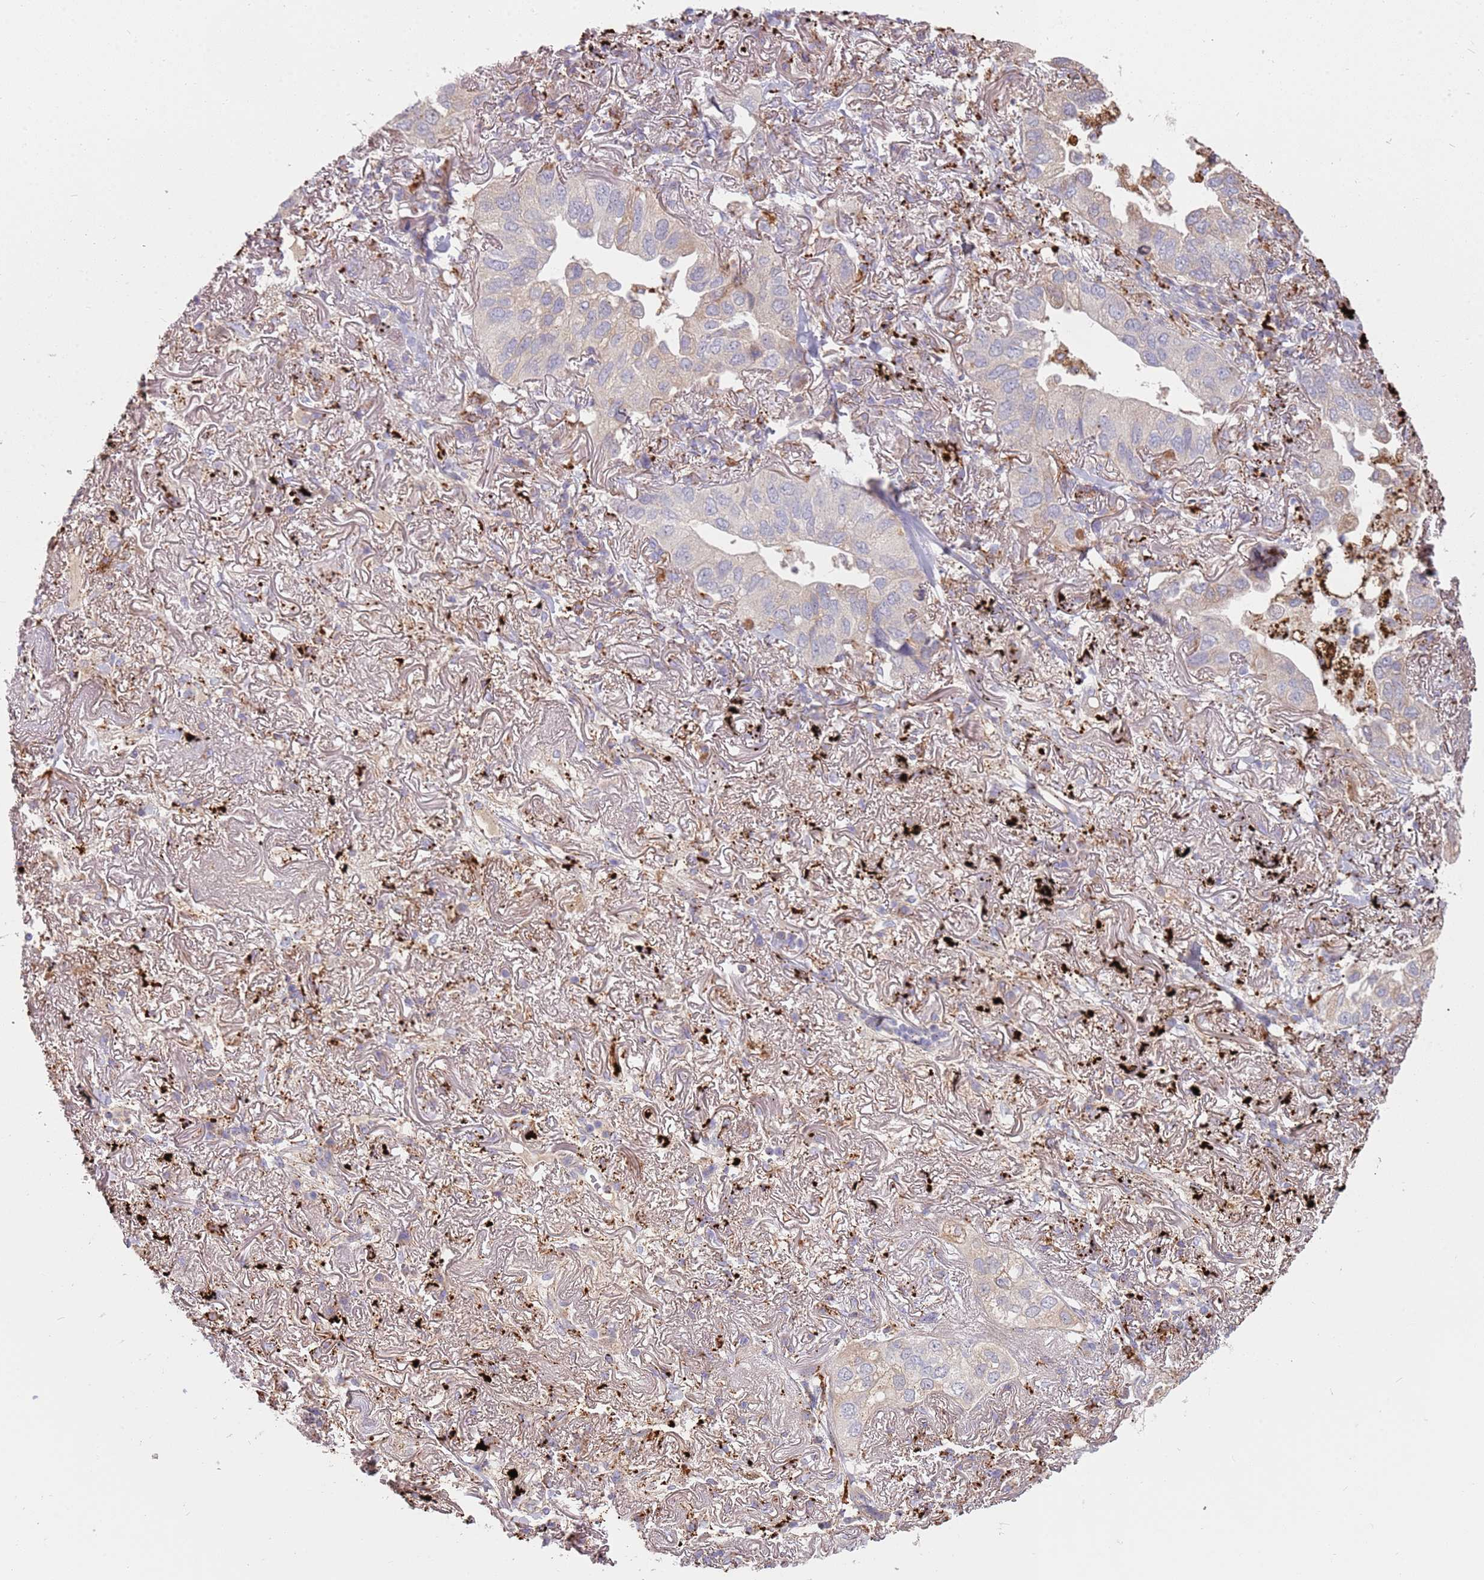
{"staining": {"intensity": "weak", "quantity": "25%-75%", "location": "cytoplasmic/membranous"}, "tissue": "lung cancer", "cell_type": "Tumor cells", "image_type": "cancer", "snomed": [{"axis": "morphology", "description": "Adenocarcinoma, NOS"}, {"axis": "topography", "description": "Lung"}], "caption": "Protein expression analysis of lung adenocarcinoma exhibits weak cytoplasmic/membranous expression in approximately 25%-75% of tumor cells.", "gene": "TMEM229B", "patient": {"sex": "male", "age": 65}}